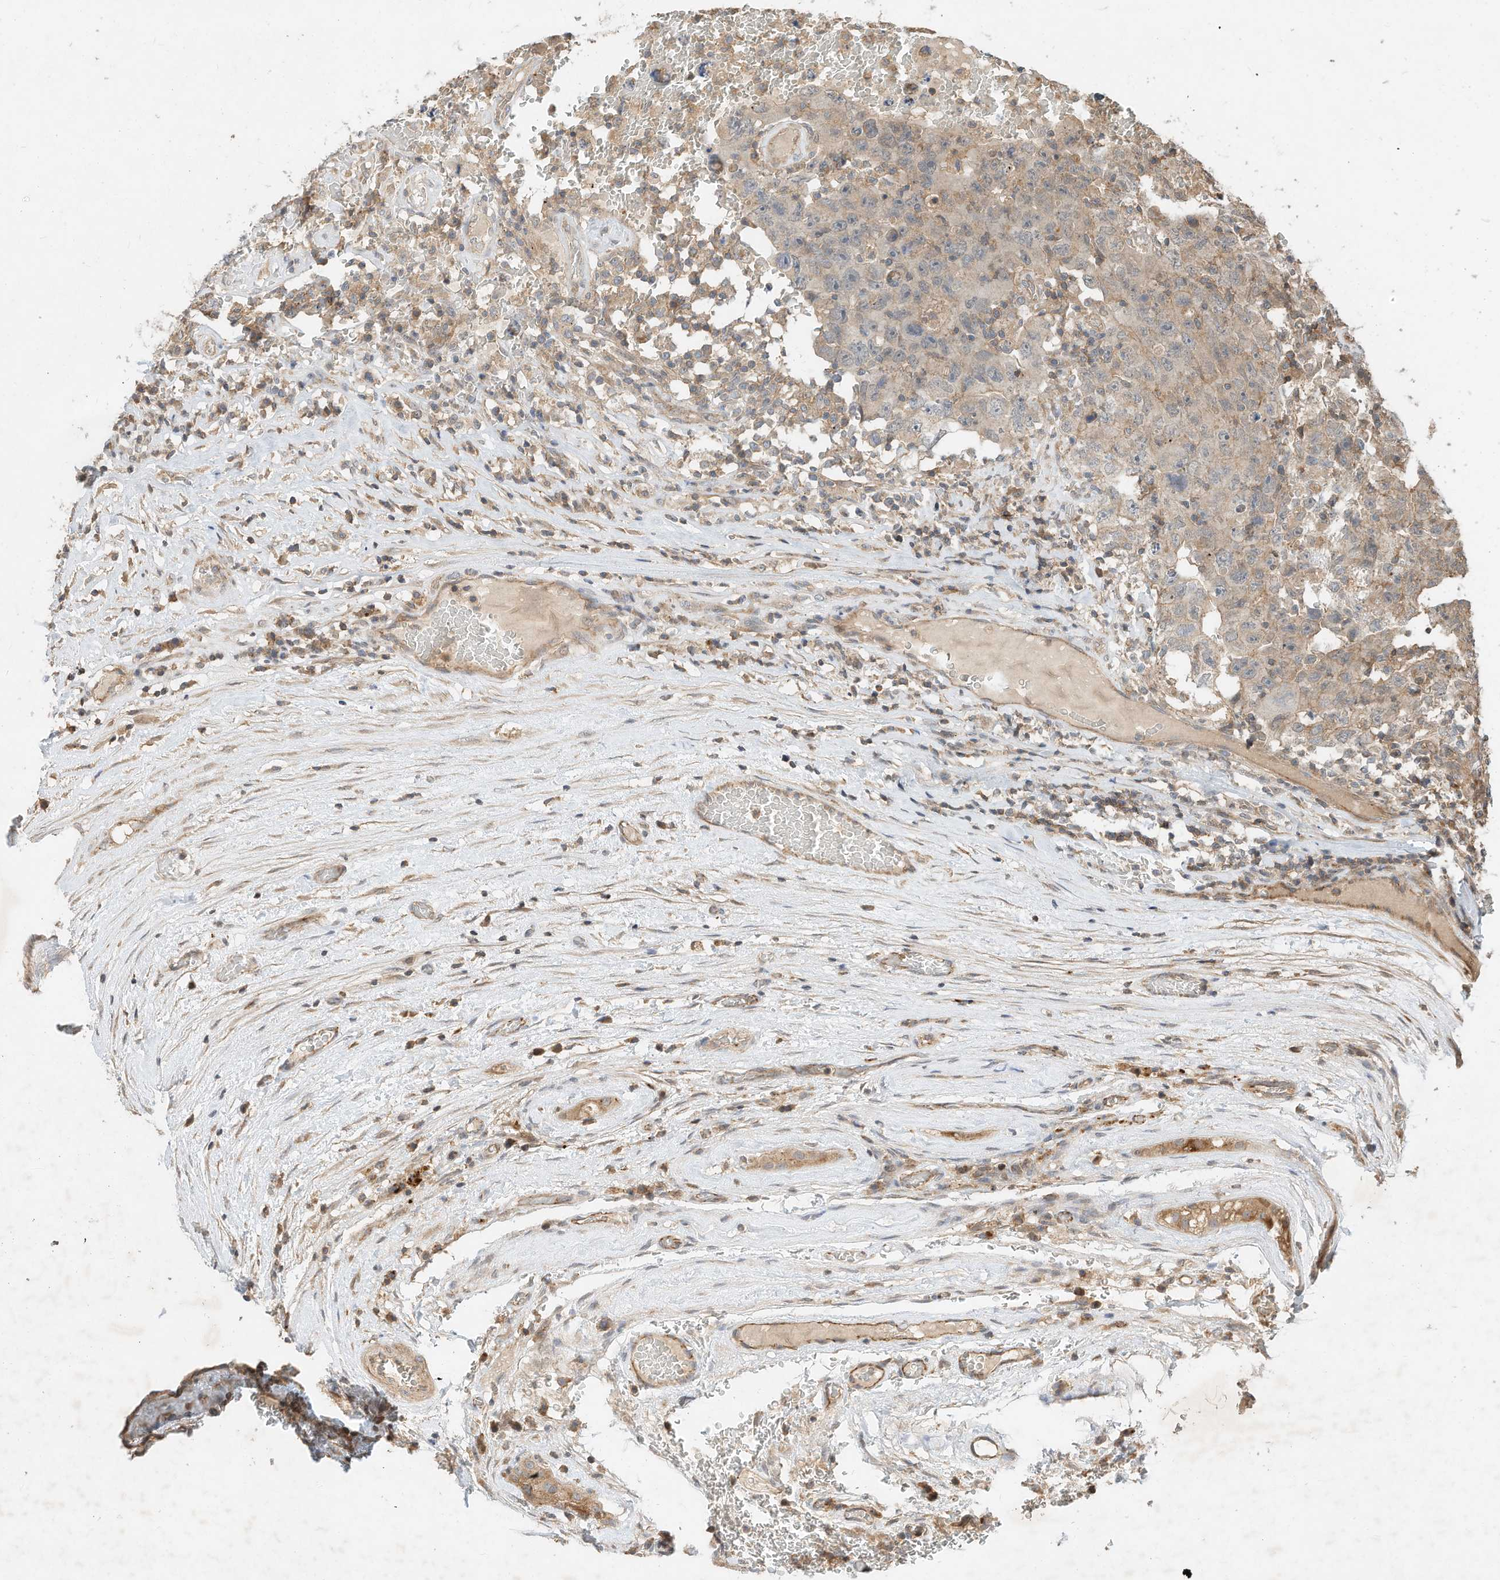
{"staining": {"intensity": "weak", "quantity": "<25%", "location": "cytoplasmic/membranous"}, "tissue": "testis cancer", "cell_type": "Tumor cells", "image_type": "cancer", "snomed": [{"axis": "morphology", "description": "Carcinoma, Embryonal, NOS"}, {"axis": "topography", "description": "Testis"}], "caption": "A micrograph of embryonal carcinoma (testis) stained for a protein displays no brown staining in tumor cells.", "gene": "CPAMD8", "patient": {"sex": "male", "age": 26}}